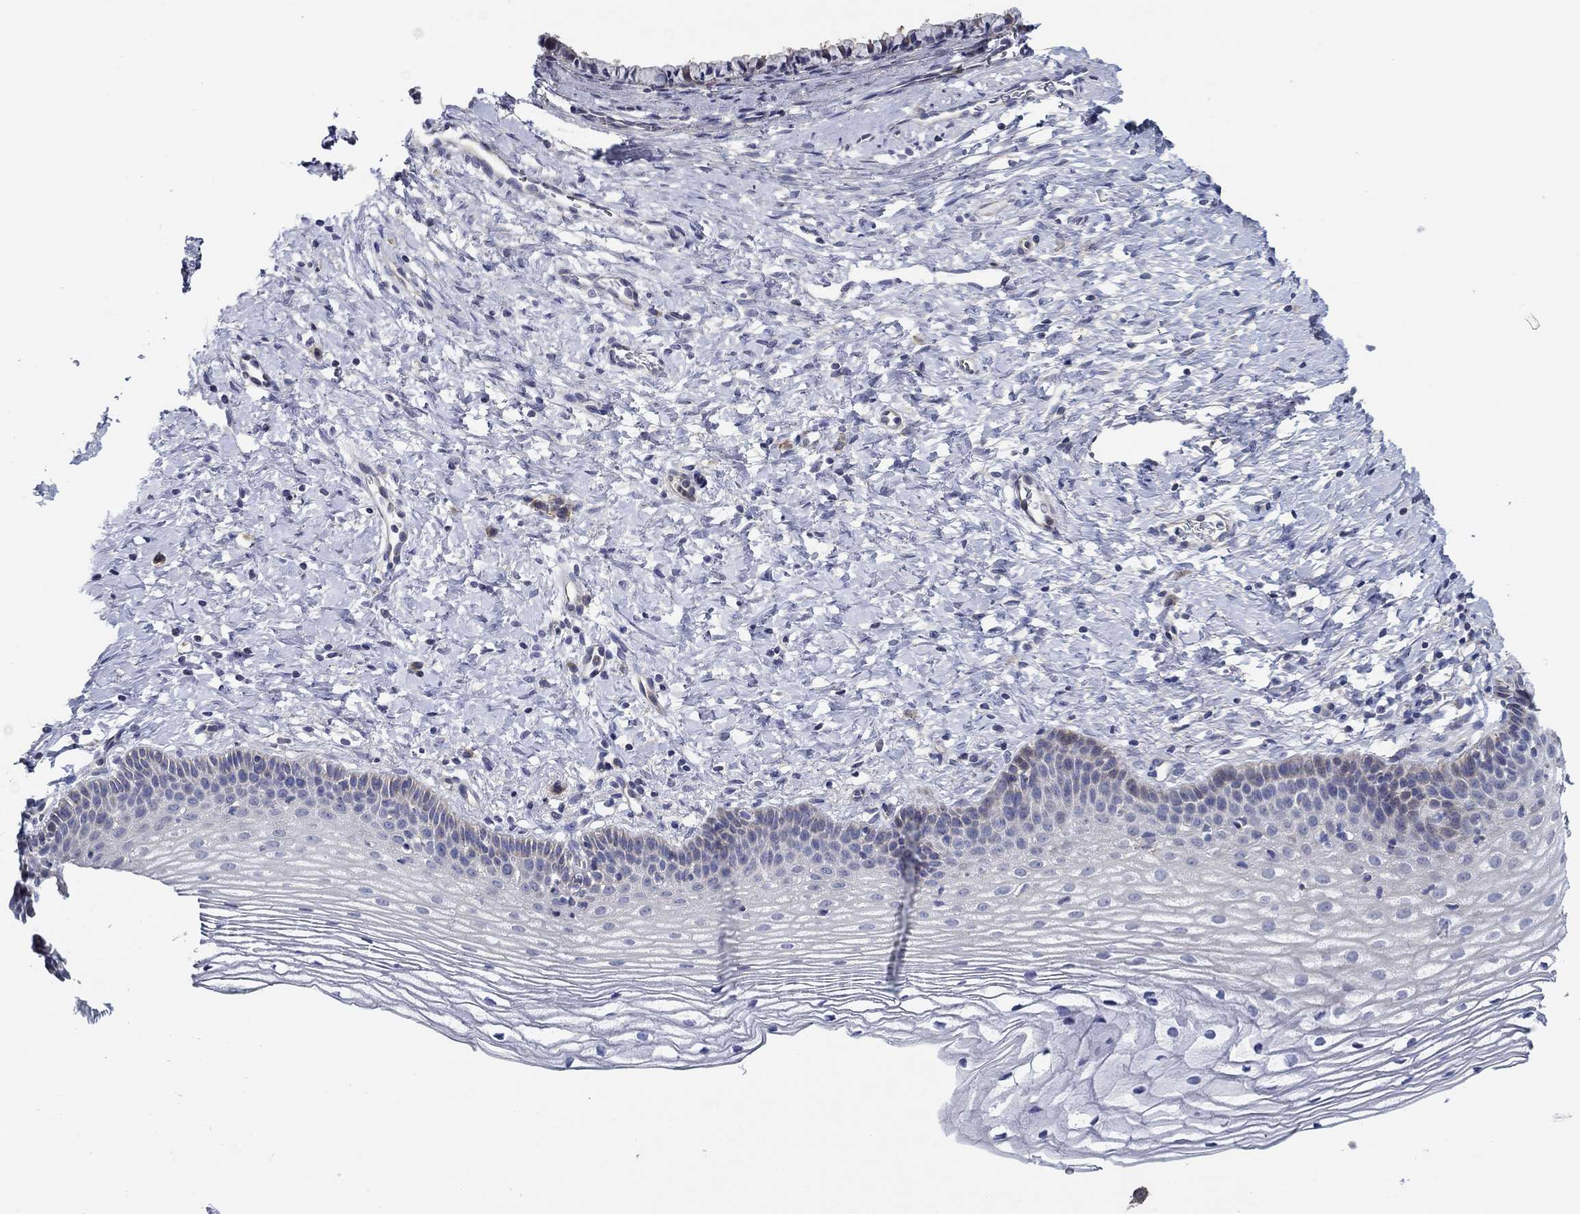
{"staining": {"intensity": "negative", "quantity": "none", "location": "none"}, "tissue": "cervix", "cell_type": "Glandular cells", "image_type": "normal", "snomed": [{"axis": "morphology", "description": "Normal tissue, NOS"}, {"axis": "topography", "description": "Cervix"}], "caption": "A high-resolution photomicrograph shows immunohistochemistry staining of benign cervix, which shows no significant staining in glandular cells. The staining is performed using DAB (3,3'-diaminobenzidine) brown chromogen with nuclei counter-stained in using hematoxylin.", "gene": "CFAP61", "patient": {"sex": "female", "age": 39}}